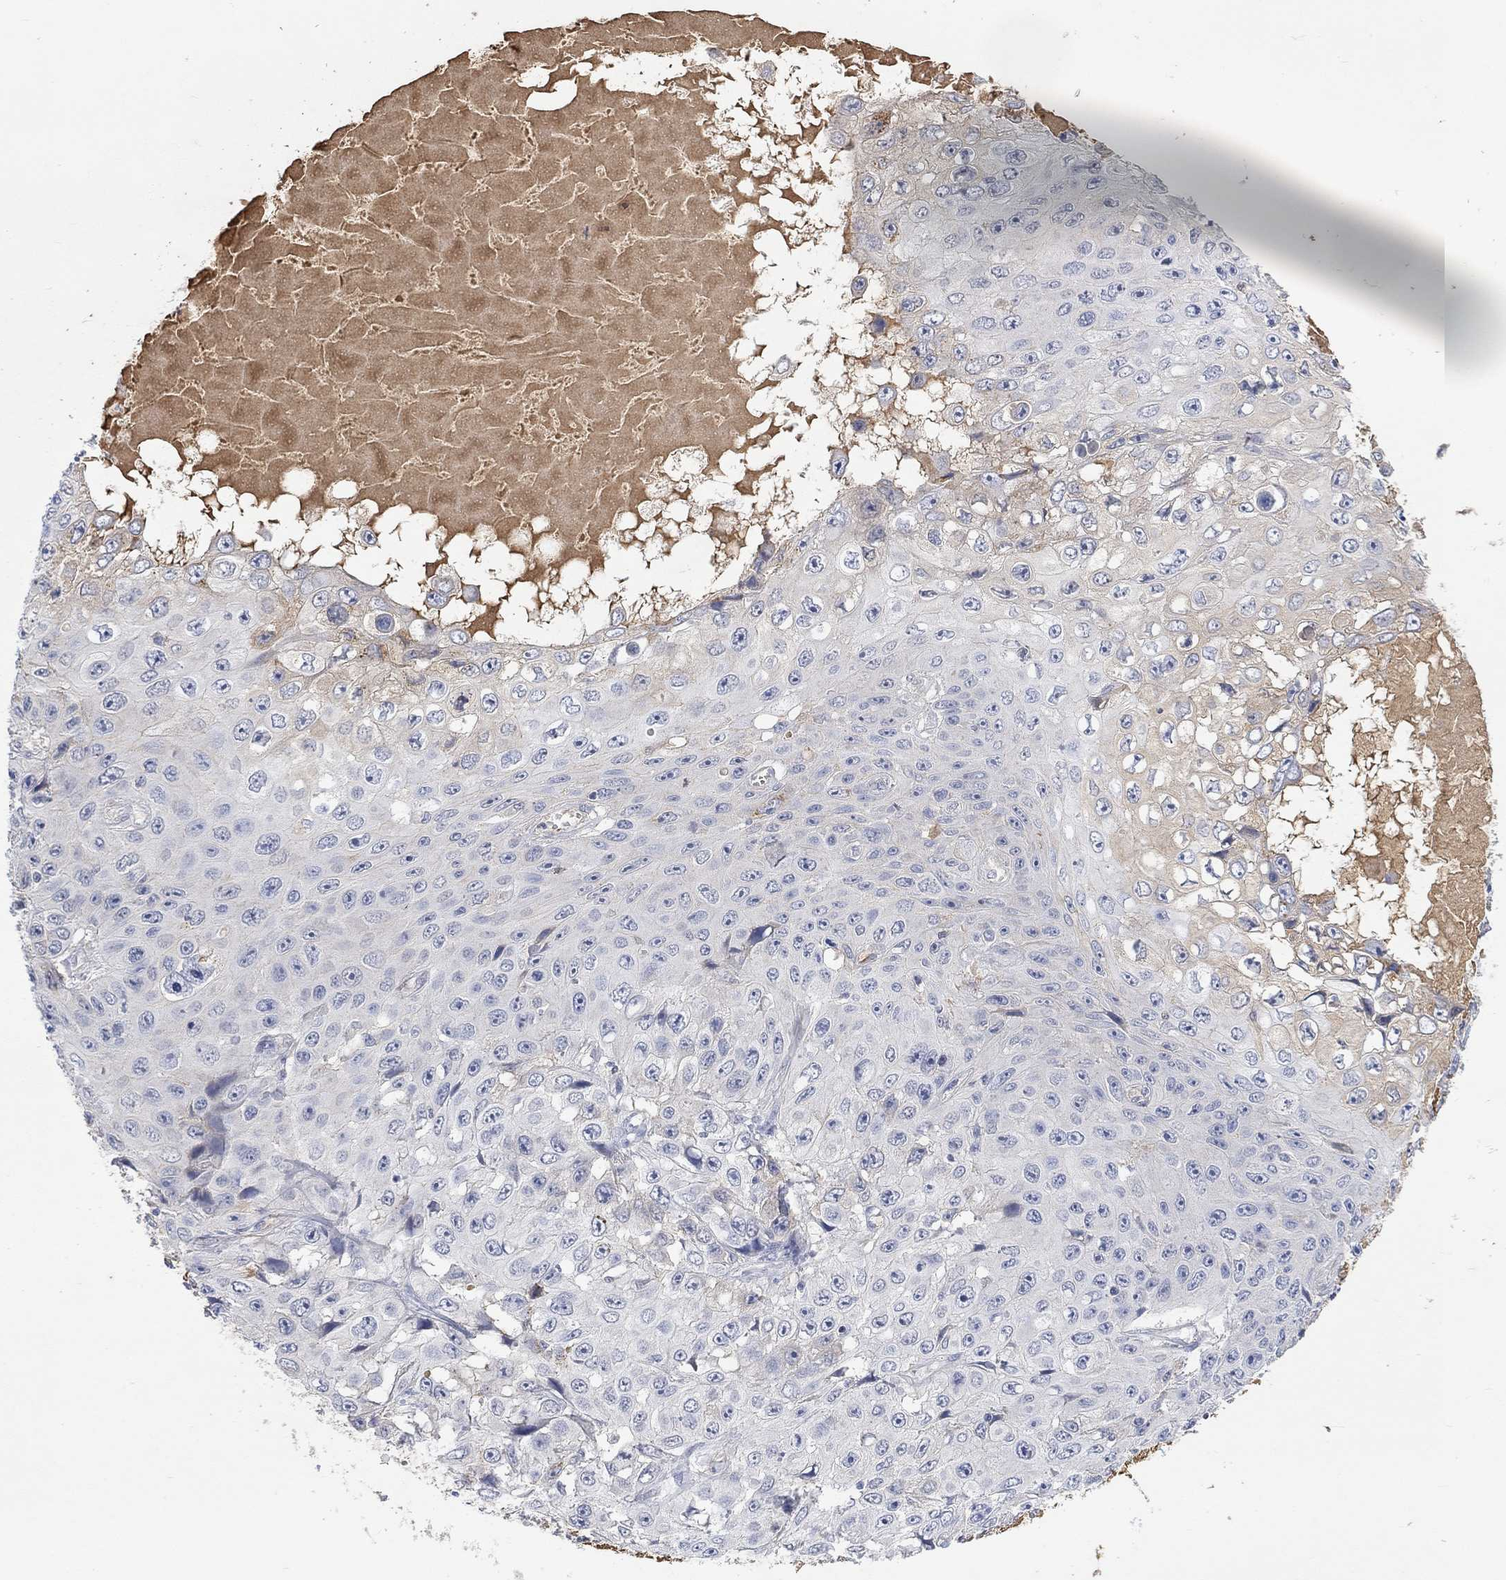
{"staining": {"intensity": "negative", "quantity": "none", "location": "none"}, "tissue": "skin cancer", "cell_type": "Tumor cells", "image_type": "cancer", "snomed": [{"axis": "morphology", "description": "Squamous cell carcinoma, NOS"}, {"axis": "topography", "description": "Skin"}], "caption": "Tumor cells show no significant protein expression in skin cancer.", "gene": "MSTN", "patient": {"sex": "male", "age": 82}}